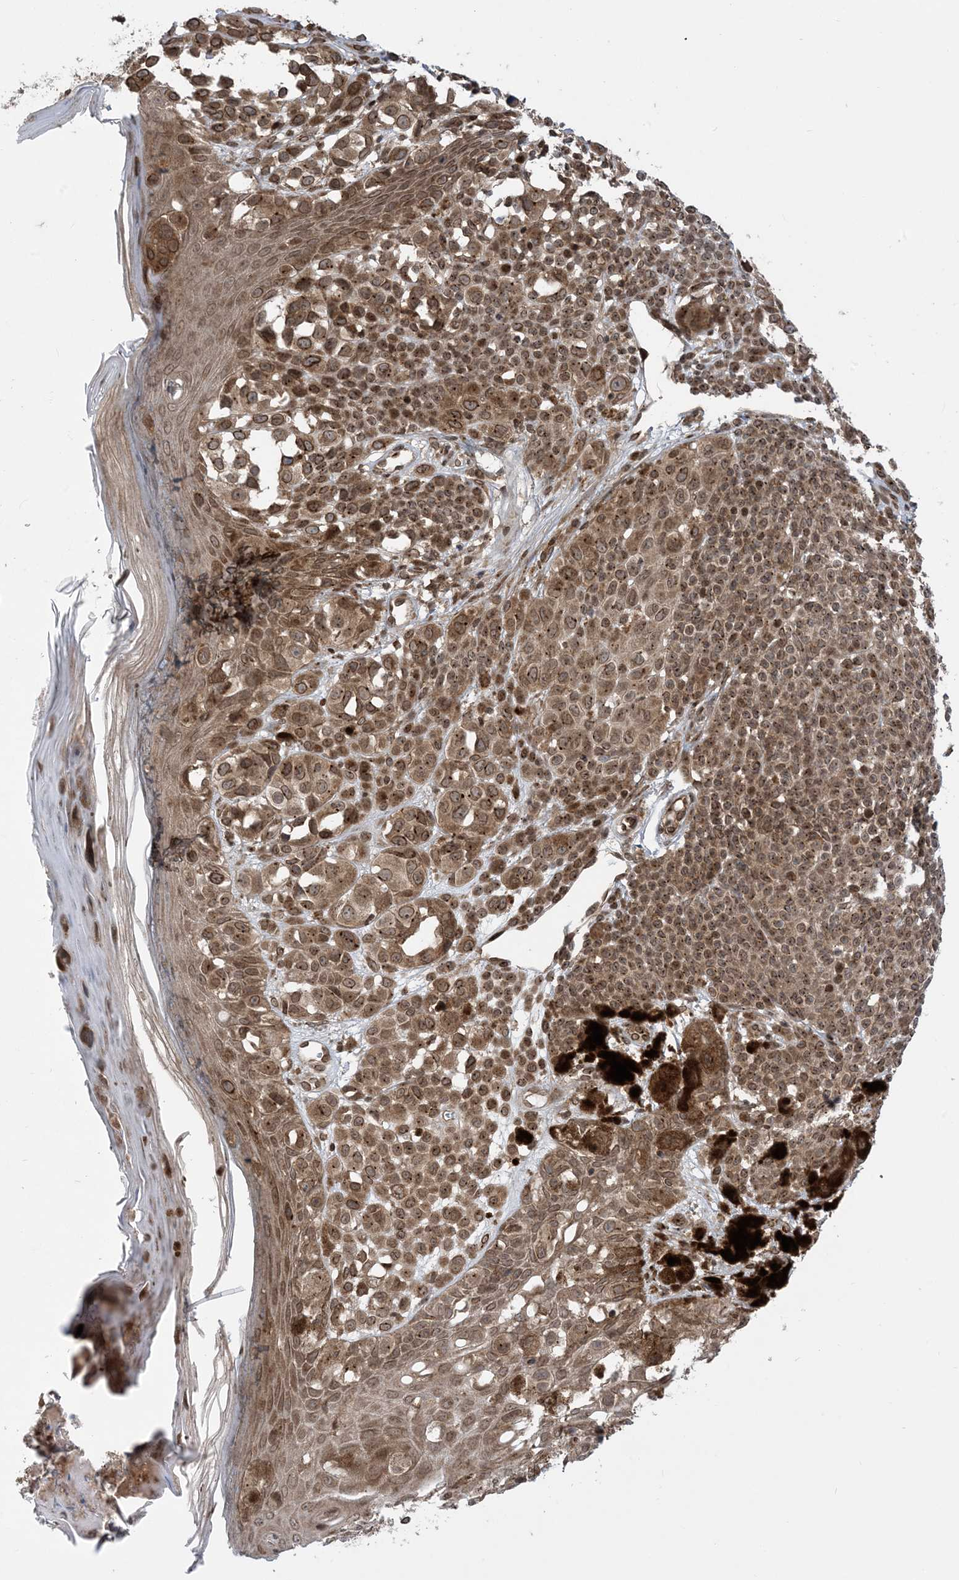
{"staining": {"intensity": "moderate", "quantity": ">75%", "location": "cytoplasmic/membranous,nuclear"}, "tissue": "melanoma", "cell_type": "Tumor cells", "image_type": "cancer", "snomed": [{"axis": "morphology", "description": "Malignant melanoma, NOS"}, {"axis": "topography", "description": "Skin of leg"}], "caption": "Immunohistochemistry image of neoplastic tissue: human melanoma stained using IHC shows medium levels of moderate protein expression localized specifically in the cytoplasmic/membranous and nuclear of tumor cells, appearing as a cytoplasmic/membranous and nuclear brown color.", "gene": "CASP4", "patient": {"sex": "female", "age": 72}}